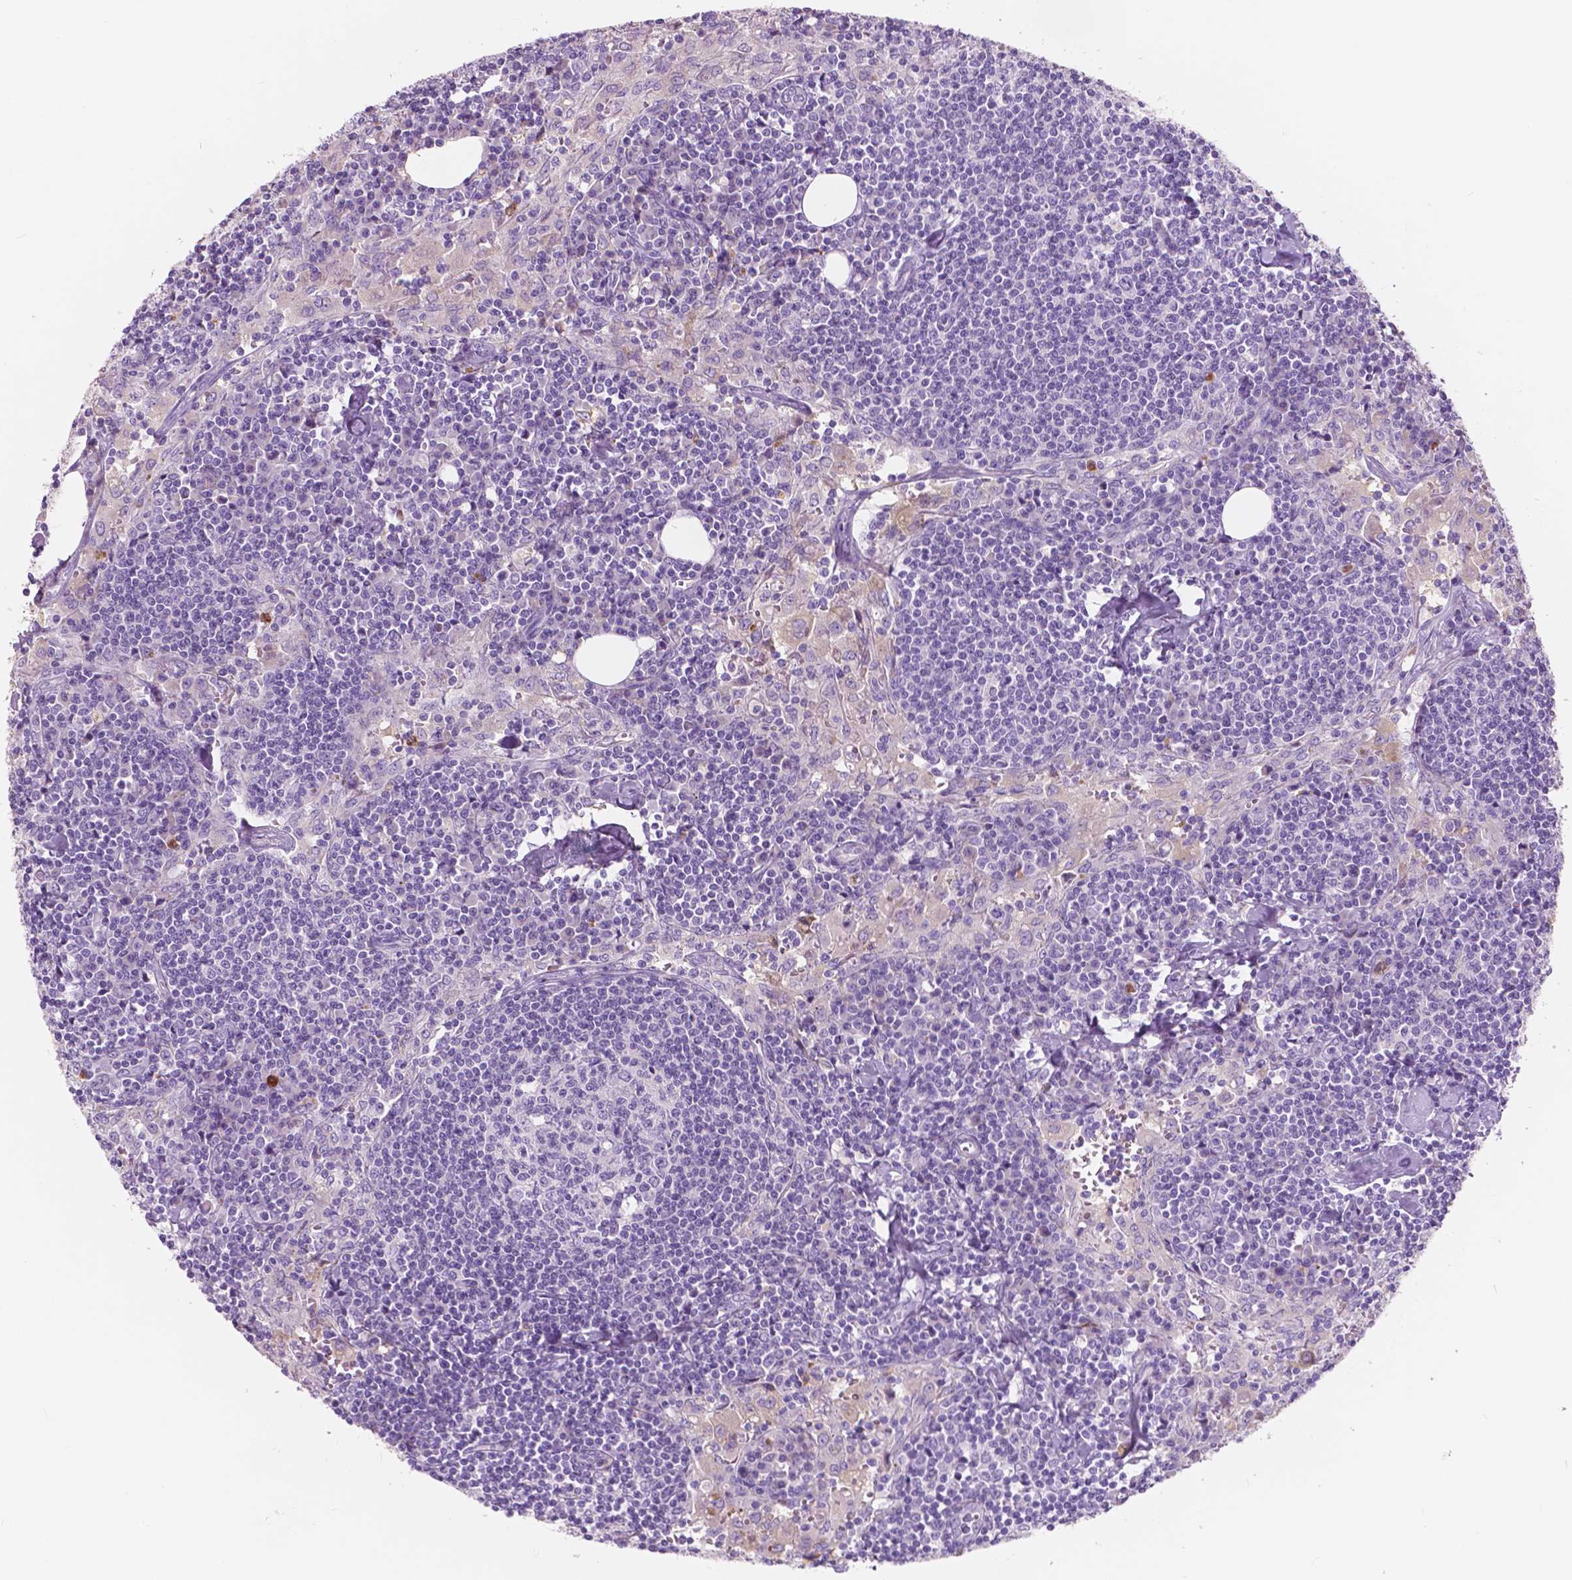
{"staining": {"intensity": "negative", "quantity": "none", "location": "none"}, "tissue": "lymph node", "cell_type": "Germinal center cells", "image_type": "normal", "snomed": [{"axis": "morphology", "description": "Normal tissue, NOS"}, {"axis": "topography", "description": "Lymph node"}], "caption": "This is an immunohistochemistry histopathology image of unremarkable lymph node. There is no positivity in germinal center cells.", "gene": "CUZD1", "patient": {"sex": "male", "age": 55}}